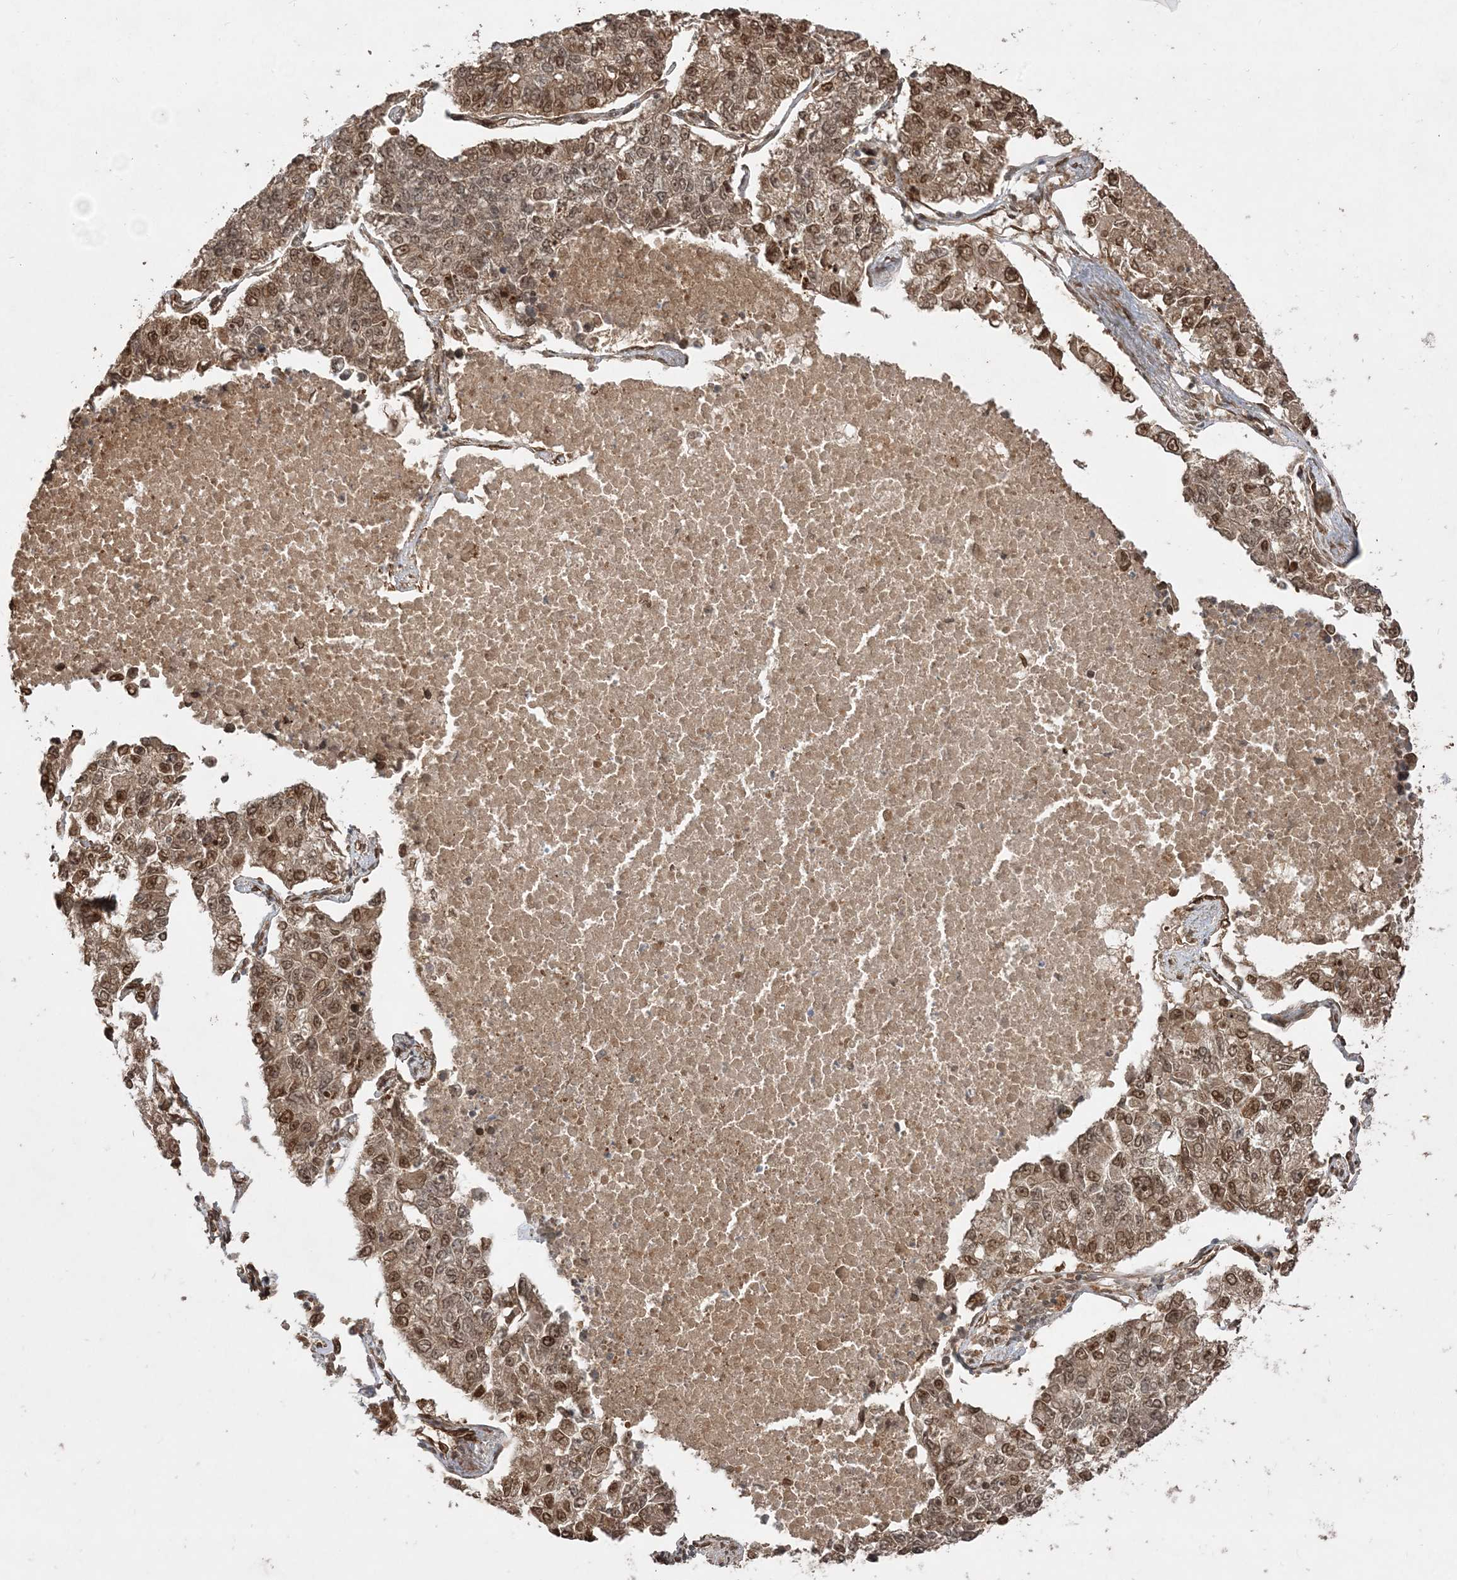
{"staining": {"intensity": "moderate", "quantity": ">75%", "location": "cytoplasmic/membranous,nuclear"}, "tissue": "lung cancer", "cell_type": "Tumor cells", "image_type": "cancer", "snomed": [{"axis": "morphology", "description": "Adenocarcinoma, NOS"}, {"axis": "topography", "description": "Lung"}], "caption": "This histopathology image reveals lung cancer stained with immunohistochemistry (IHC) to label a protein in brown. The cytoplasmic/membranous and nuclear of tumor cells show moderate positivity for the protein. Nuclei are counter-stained blue.", "gene": "ETAA1", "patient": {"sex": "male", "age": 49}}